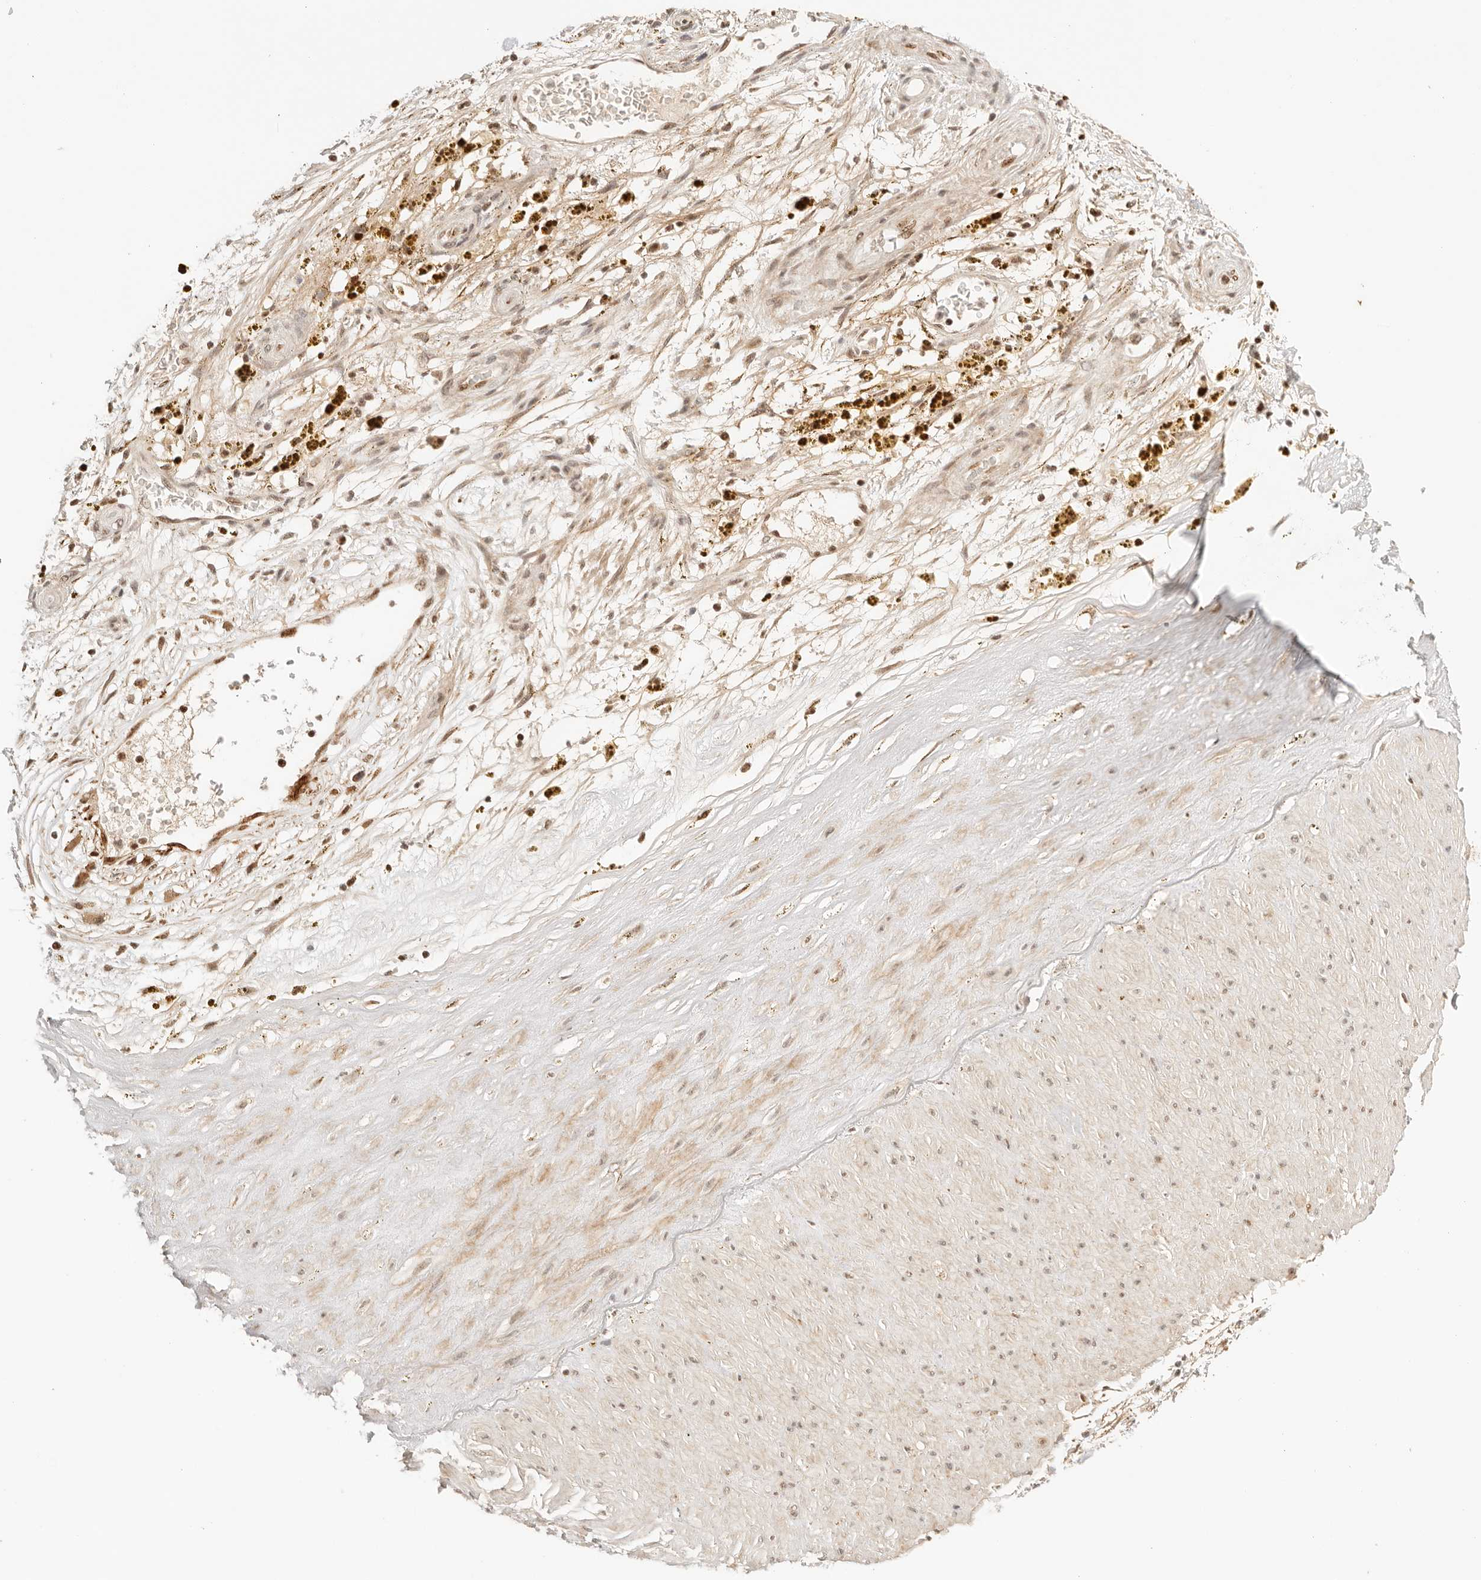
{"staining": {"intensity": "moderate", "quantity": ">75%", "location": "cytoplasmic/membranous"}, "tissue": "adipose tissue", "cell_type": "Adipocytes", "image_type": "normal", "snomed": [{"axis": "morphology", "description": "Normal tissue, NOS"}, {"axis": "topography", "description": "Soft tissue"}], "caption": "Approximately >75% of adipocytes in unremarkable adipose tissue show moderate cytoplasmic/membranous protein positivity as visualized by brown immunohistochemical staining.", "gene": "GTF2E2", "patient": {"sex": "male", "age": 72}}